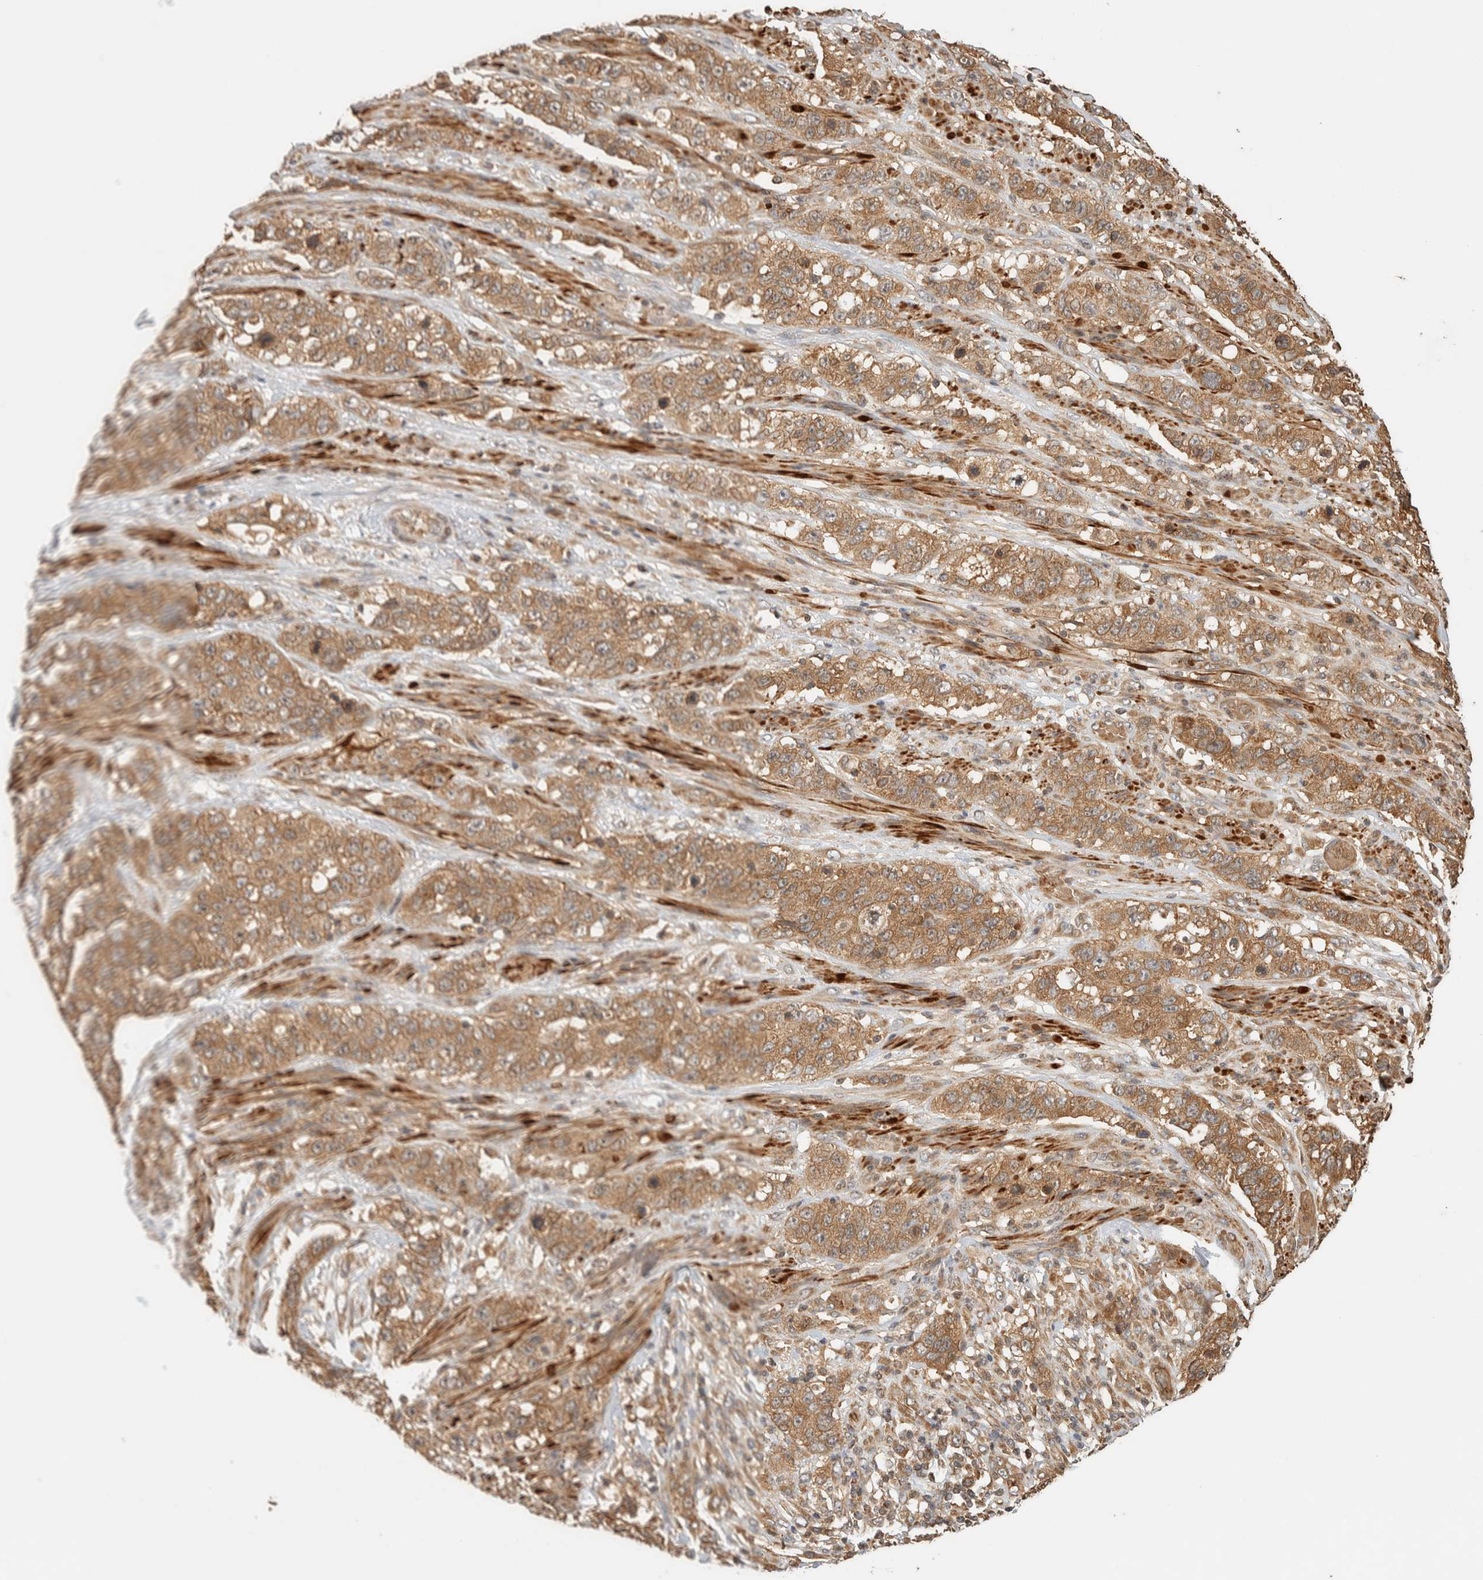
{"staining": {"intensity": "moderate", "quantity": ">75%", "location": "cytoplasmic/membranous"}, "tissue": "stomach cancer", "cell_type": "Tumor cells", "image_type": "cancer", "snomed": [{"axis": "morphology", "description": "Adenocarcinoma, NOS"}, {"axis": "topography", "description": "Stomach"}], "caption": "There is medium levels of moderate cytoplasmic/membranous expression in tumor cells of stomach cancer, as demonstrated by immunohistochemical staining (brown color).", "gene": "TTI2", "patient": {"sex": "male", "age": 48}}